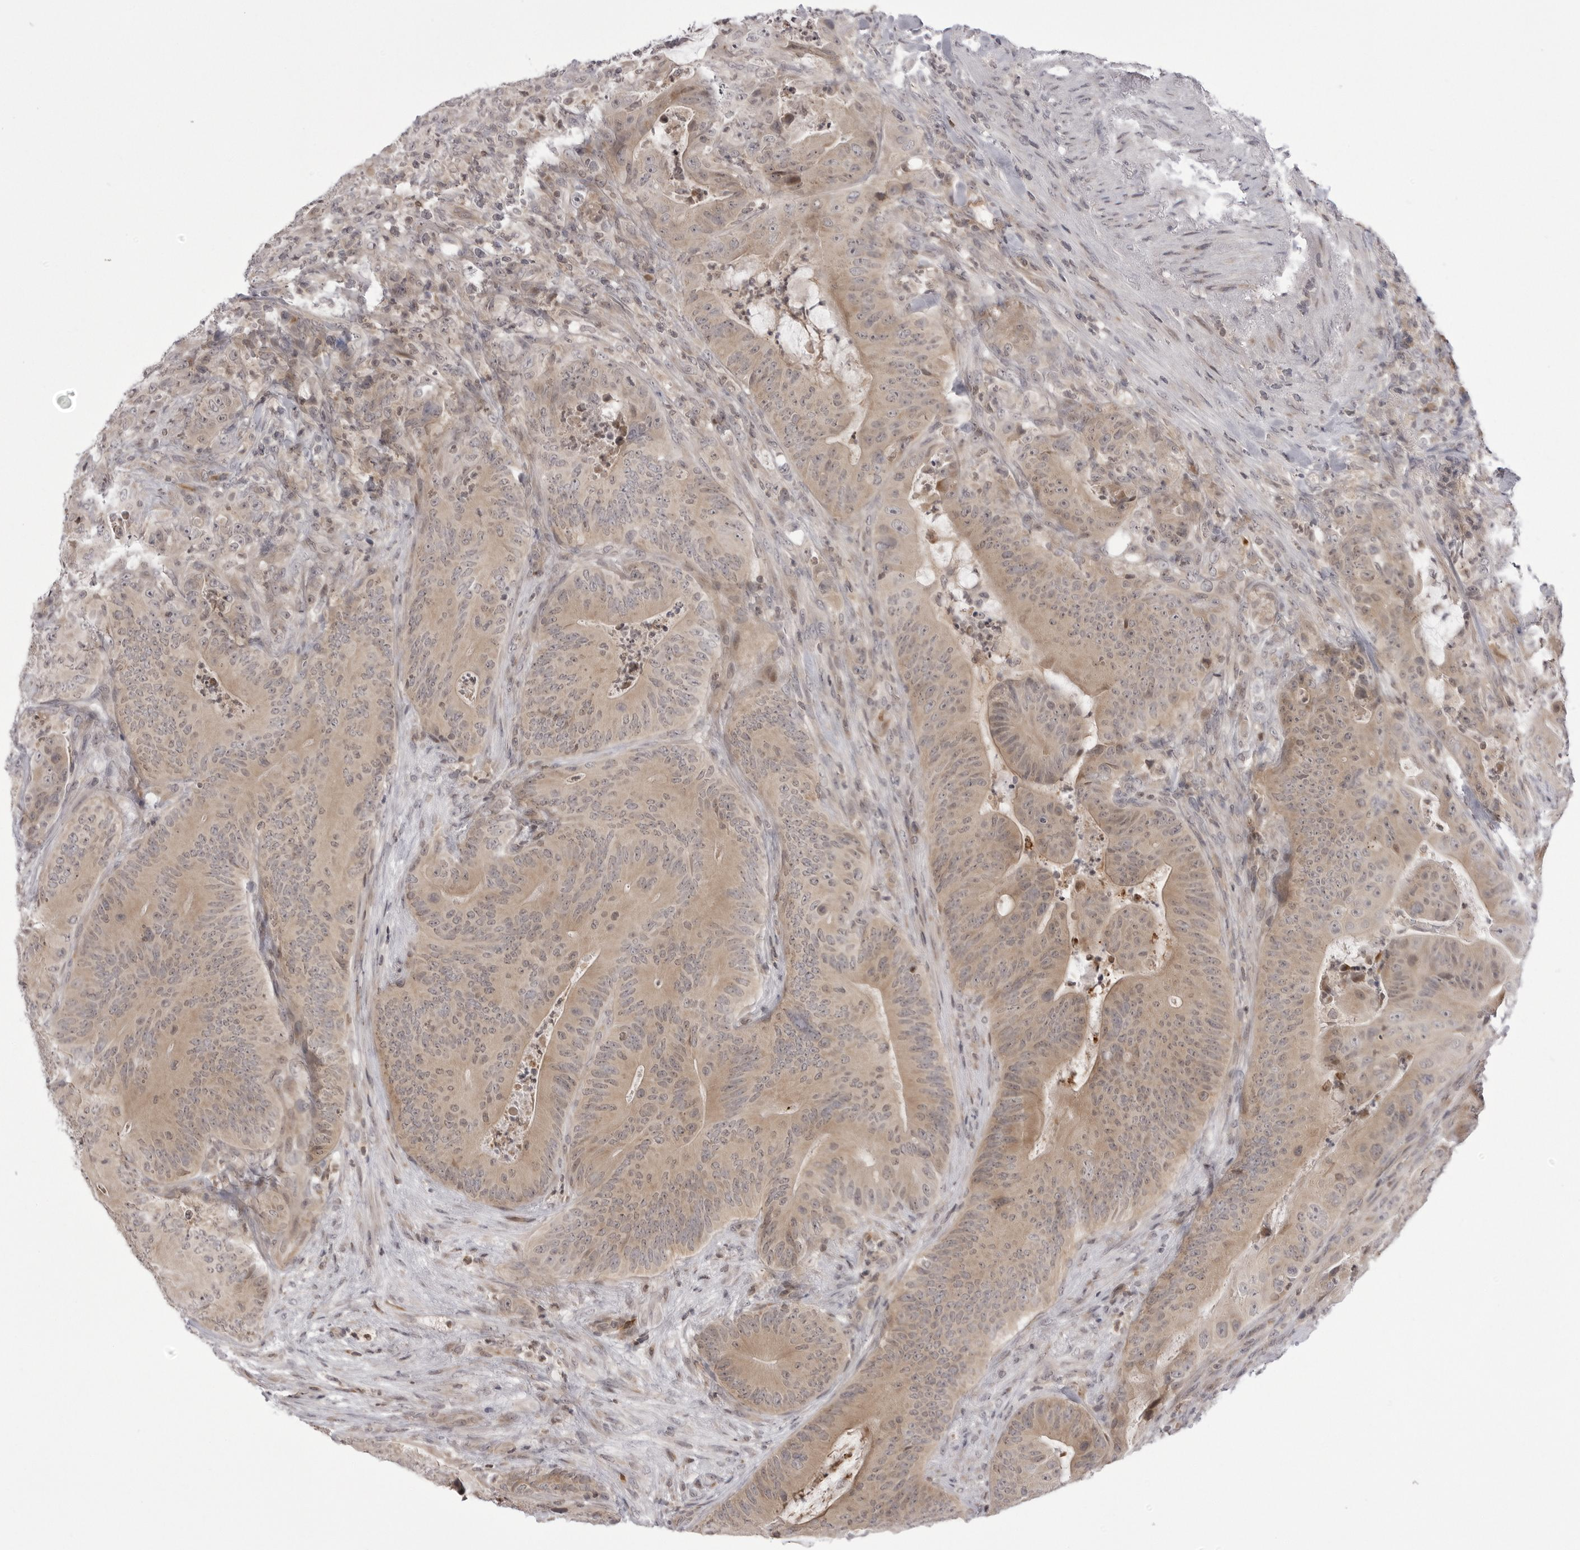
{"staining": {"intensity": "weak", "quantity": ">75%", "location": "cytoplasmic/membranous"}, "tissue": "colorectal cancer", "cell_type": "Tumor cells", "image_type": "cancer", "snomed": [{"axis": "morphology", "description": "Normal tissue, NOS"}, {"axis": "topography", "description": "Colon"}], "caption": "A micrograph showing weak cytoplasmic/membranous positivity in about >75% of tumor cells in colorectal cancer, as visualized by brown immunohistochemical staining.", "gene": "PTK2B", "patient": {"sex": "female", "age": 82}}